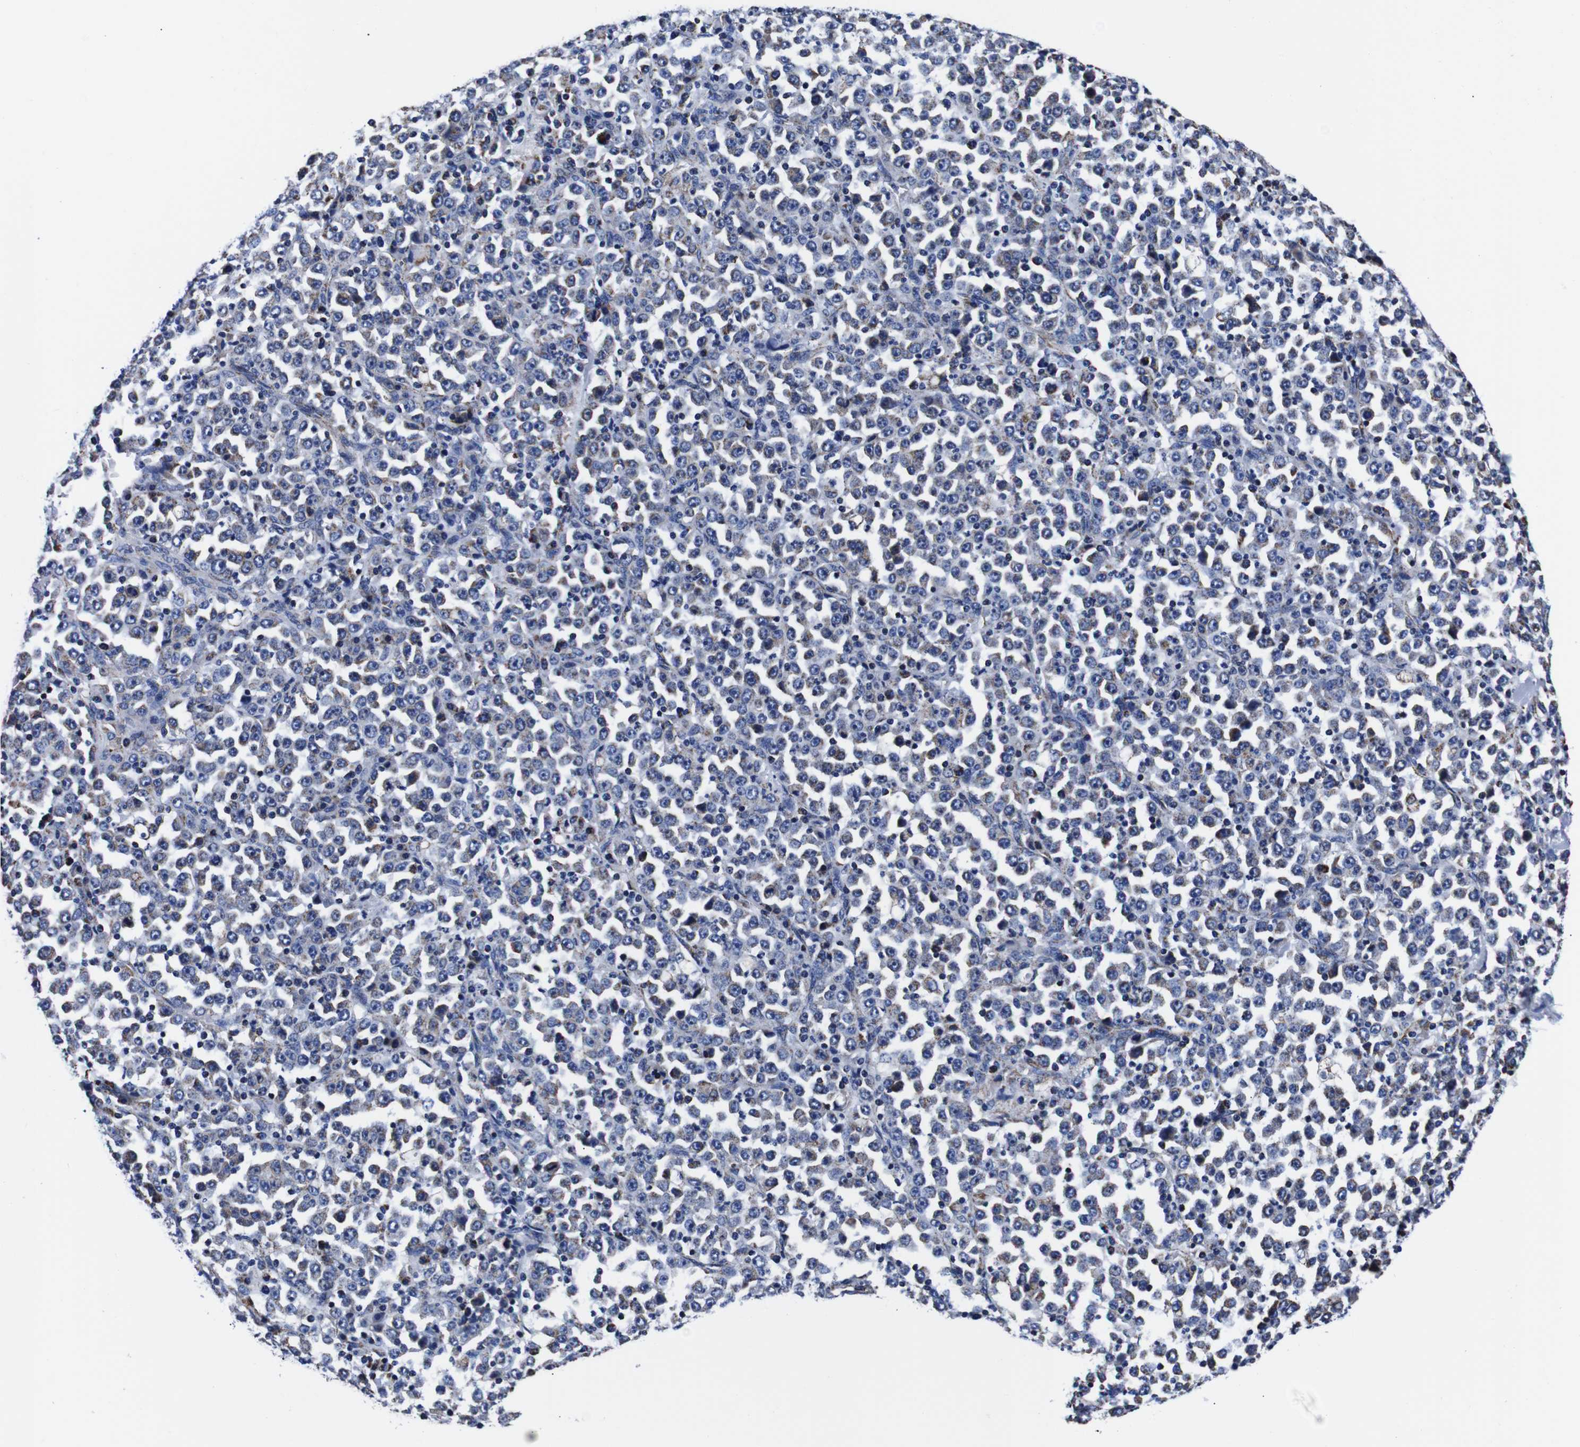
{"staining": {"intensity": "moderate", "quantity": "<25%", "location": "cytoplasmic/membranous"}, "tissue": "stomach cancer", "cell_type": "Tumor cells", "image_type": "cancer", "snomed": [{"axis": "morphology", "description": "Normal tissue, NOS"}, {"axis": "morphology", "description": "Adenocarcinoma, NOS"}, {"axis": "topography", "description": "Stomach, upper"}, {"axis": "topography", "description": "Stomach"}], "caption": "Immunohistochemical staining of adenocarcinoma (stomach) shows low levels of moderate cytoplasmic/membranous protein staining in about <25% of tumor cells. (DAB = brown stain, brightfield microscopy at high magnification).", "gene": "FKBP9", "patient": {"sex": "male", "age": 59}}